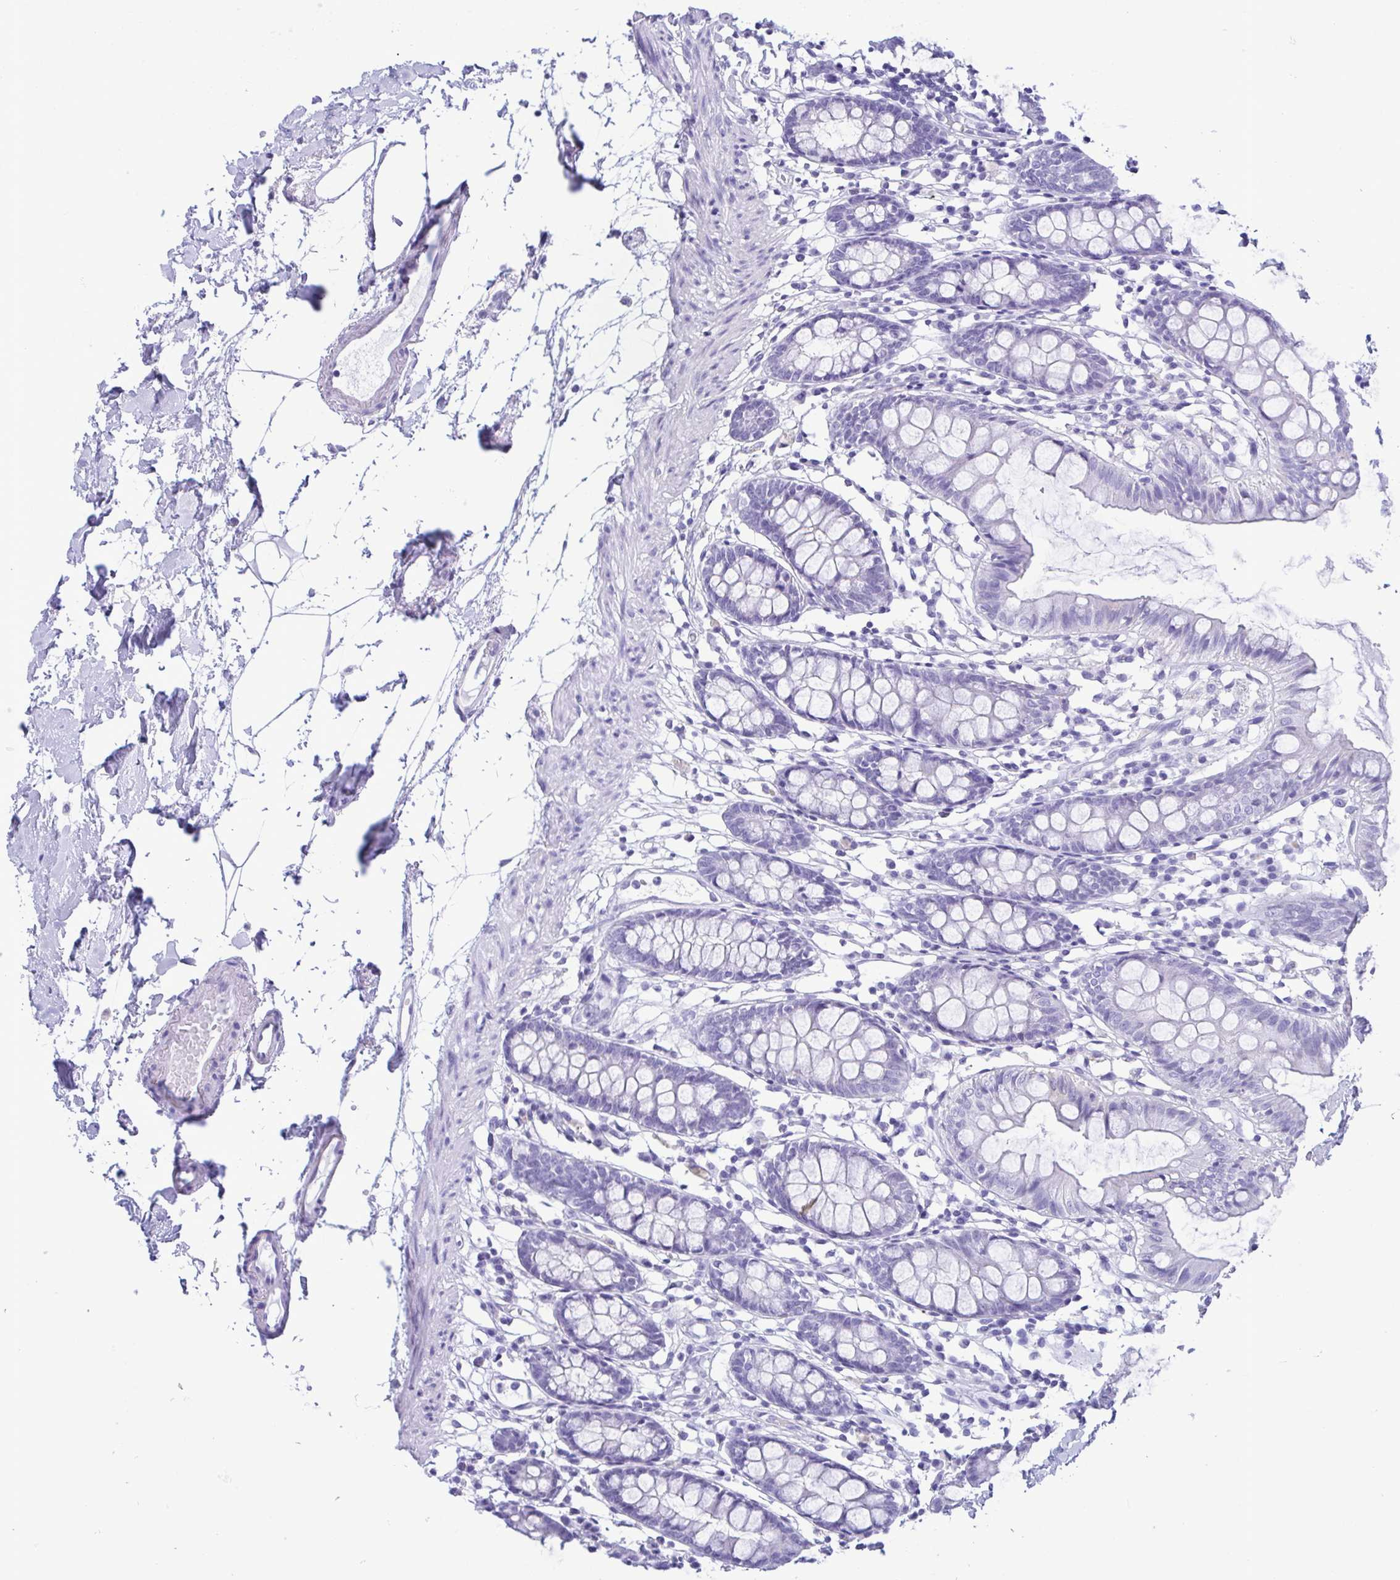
{"staining": {"intensity": "negative", "quantity": "none", "location": "none"}, "tissue": "colon", "cell_type": "Endothelial cells", "image_type": "normal", "snomed": [{"axis": "morphology", "description": "Normal tissue, NOS"}, {"axis": "topography", "description": "Colon"}], "caption": "Immunohistochemistry (IHC) histopathology image of normal colon: human colon stained with DAB (3,3'-diaminobenzidine) exhibits no significant protein positivity in endothelial cells.", "gene": "TSPY10", "patient": {"sex": "female", "age": 84}}